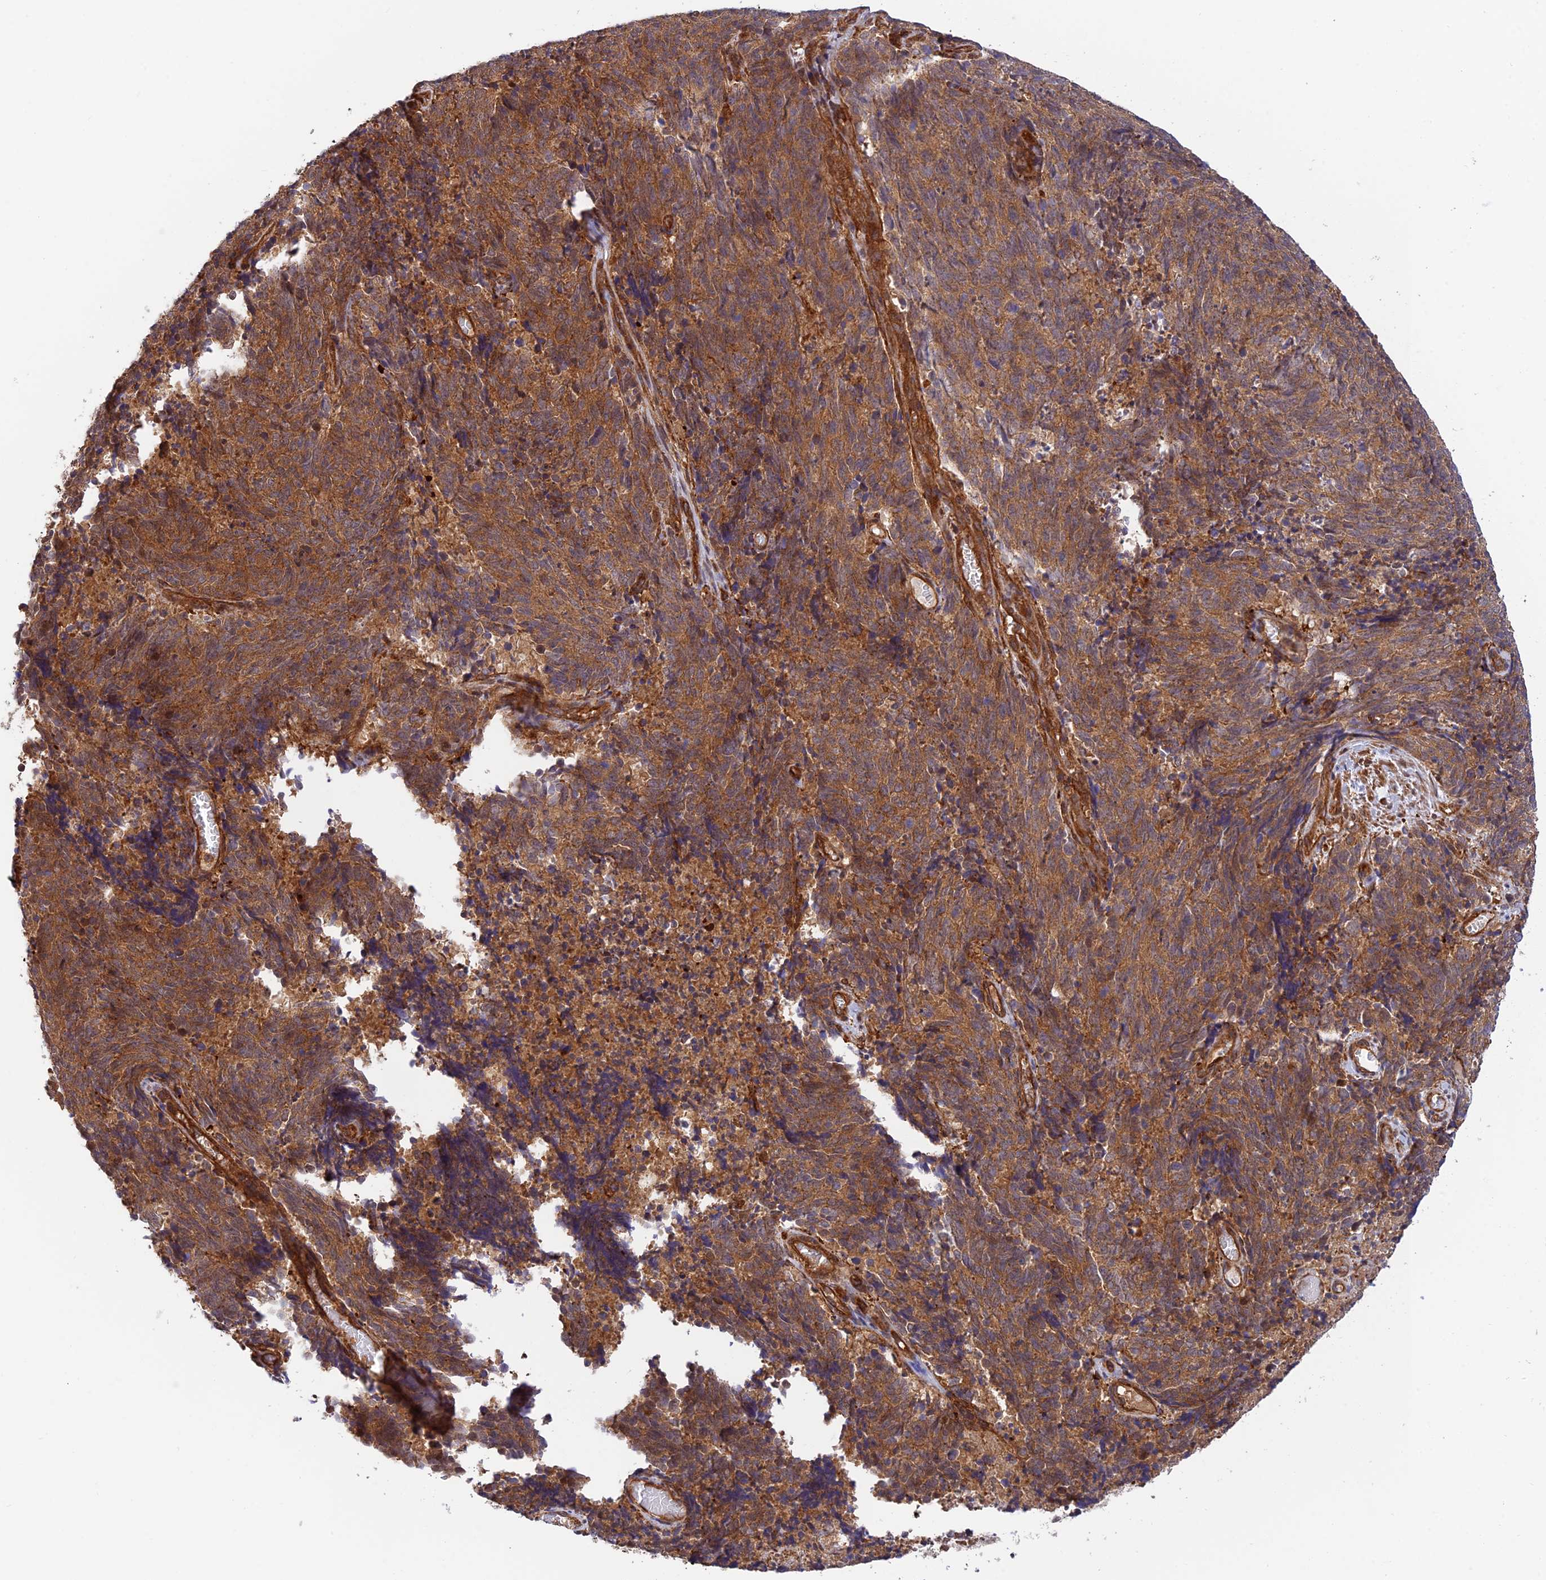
{"staining": {"intensity": "strong", "quantity": ">75%", "location": "cytoplasmic/membranous"}, "tissue": "cervical cancer", "cell_type": "Tumor cells", "image_type": "cancer", "snomed": [{"axis": "morphology", "description": "Squamous cell carcinoma, NOS"}, {"axis": "topography", "description": "Cervix"}], "caption": "Cervical cancer (squamous cell carcinoma) stained for a protein (brown) exhibits strong cytoplasmic/membranous positive positivity in approximately >75% of tumor cells.", "gene": "EVI5L", "patient": {"sex": "female", "age": 29}}